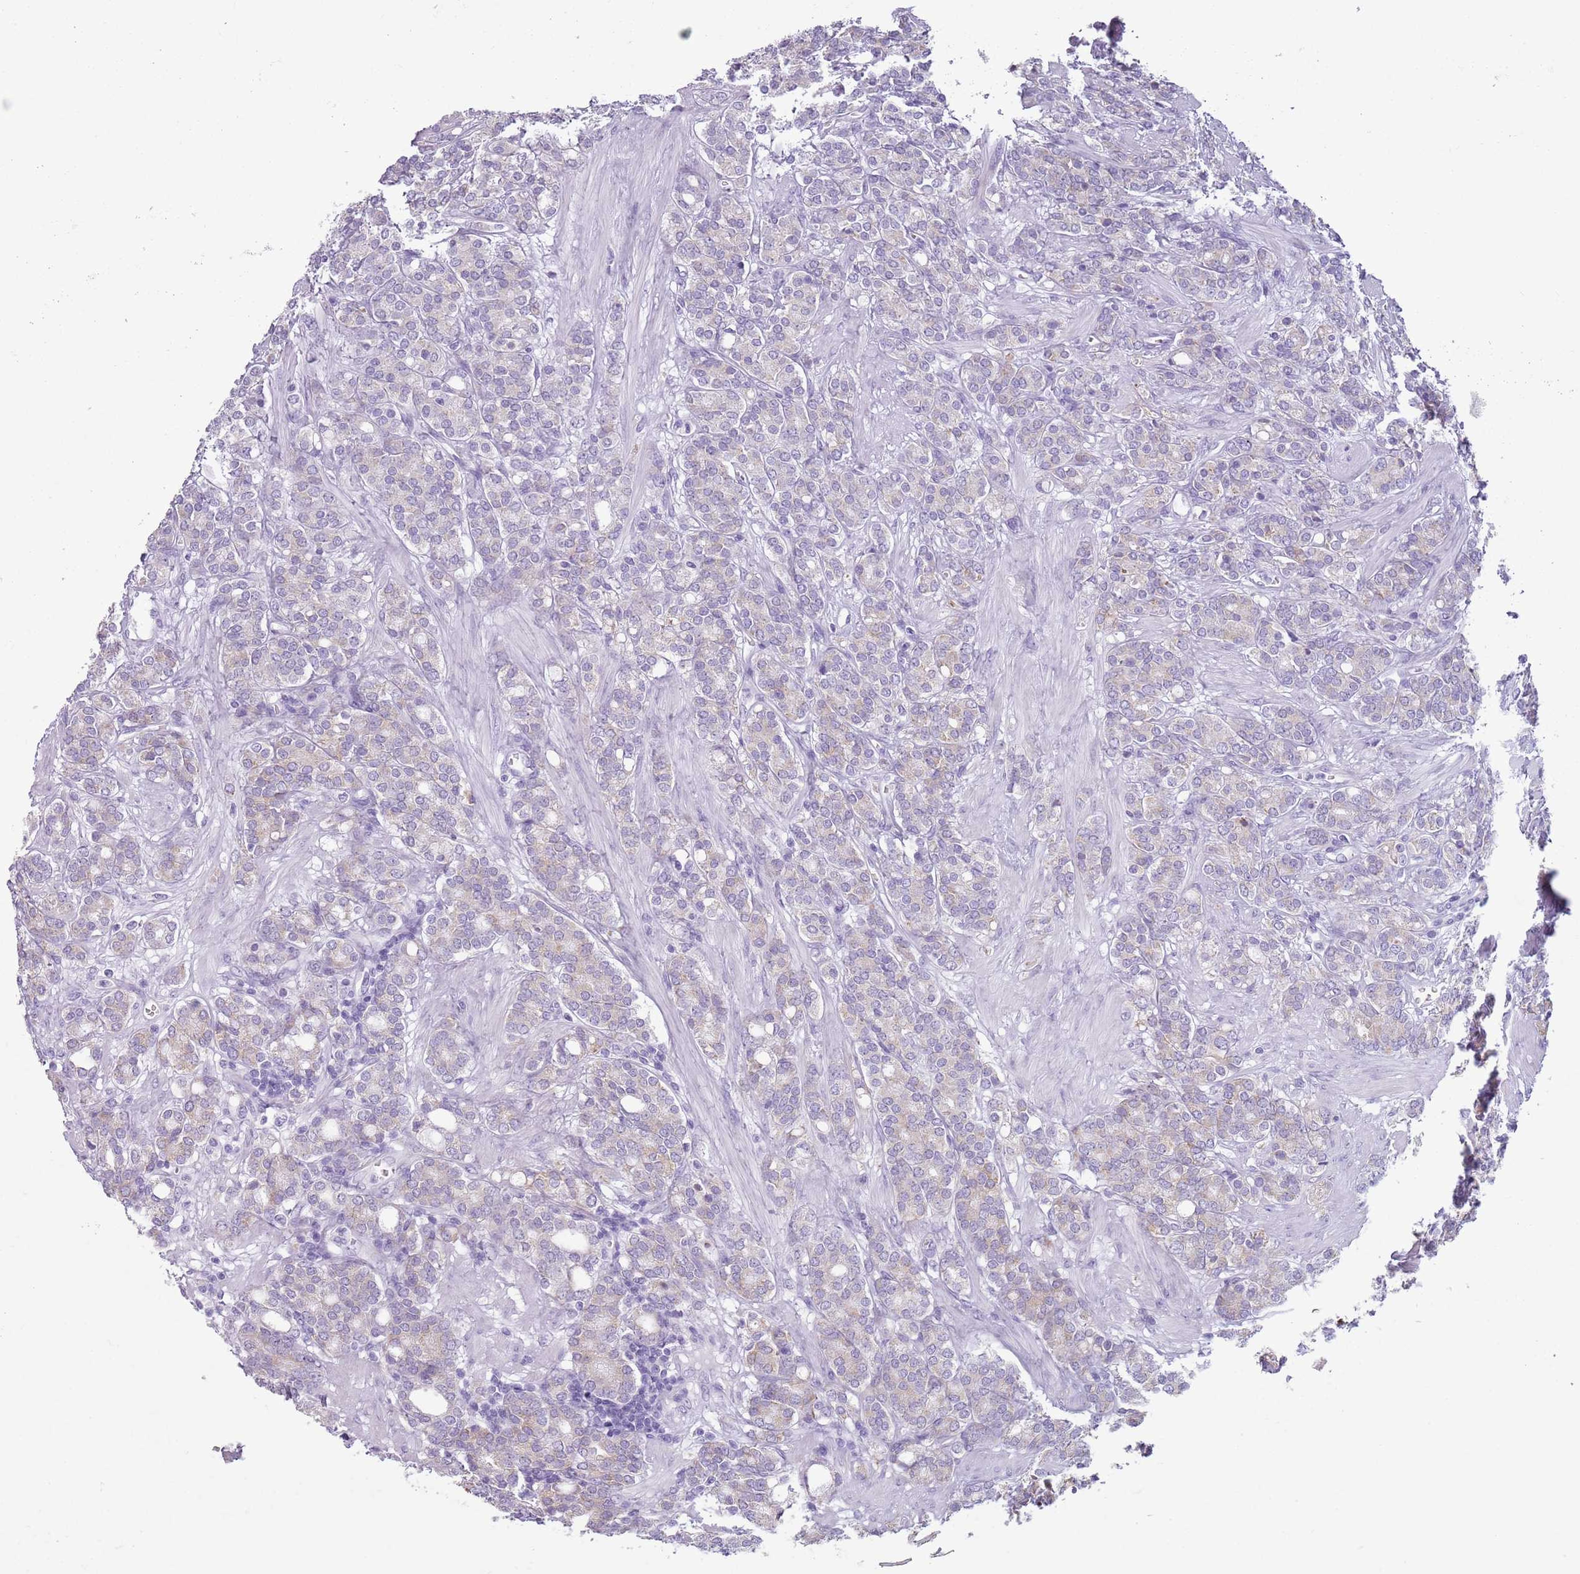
{"staining": {"intensity": "weak", "quantity": "<25%", "location": "cytoplasmic/membranous"}, "tissue": "prostate cancer", "cell_type": "Tumor cells", "image_type": "cancer", "snomed": [{"axis": "morphology", "description": "Adenocarcinoma, High grade"}, {"axis": "topography", "description": "Prostate"}], "caption": "Immunohistochemistry micrograph of adenocarcinoma (high-grade) (prostate) stained for a protein (brown), which displays no staining in tumor cells.", "gene": "HYOU1", "patient": {"sex": "male", "age": 62}}